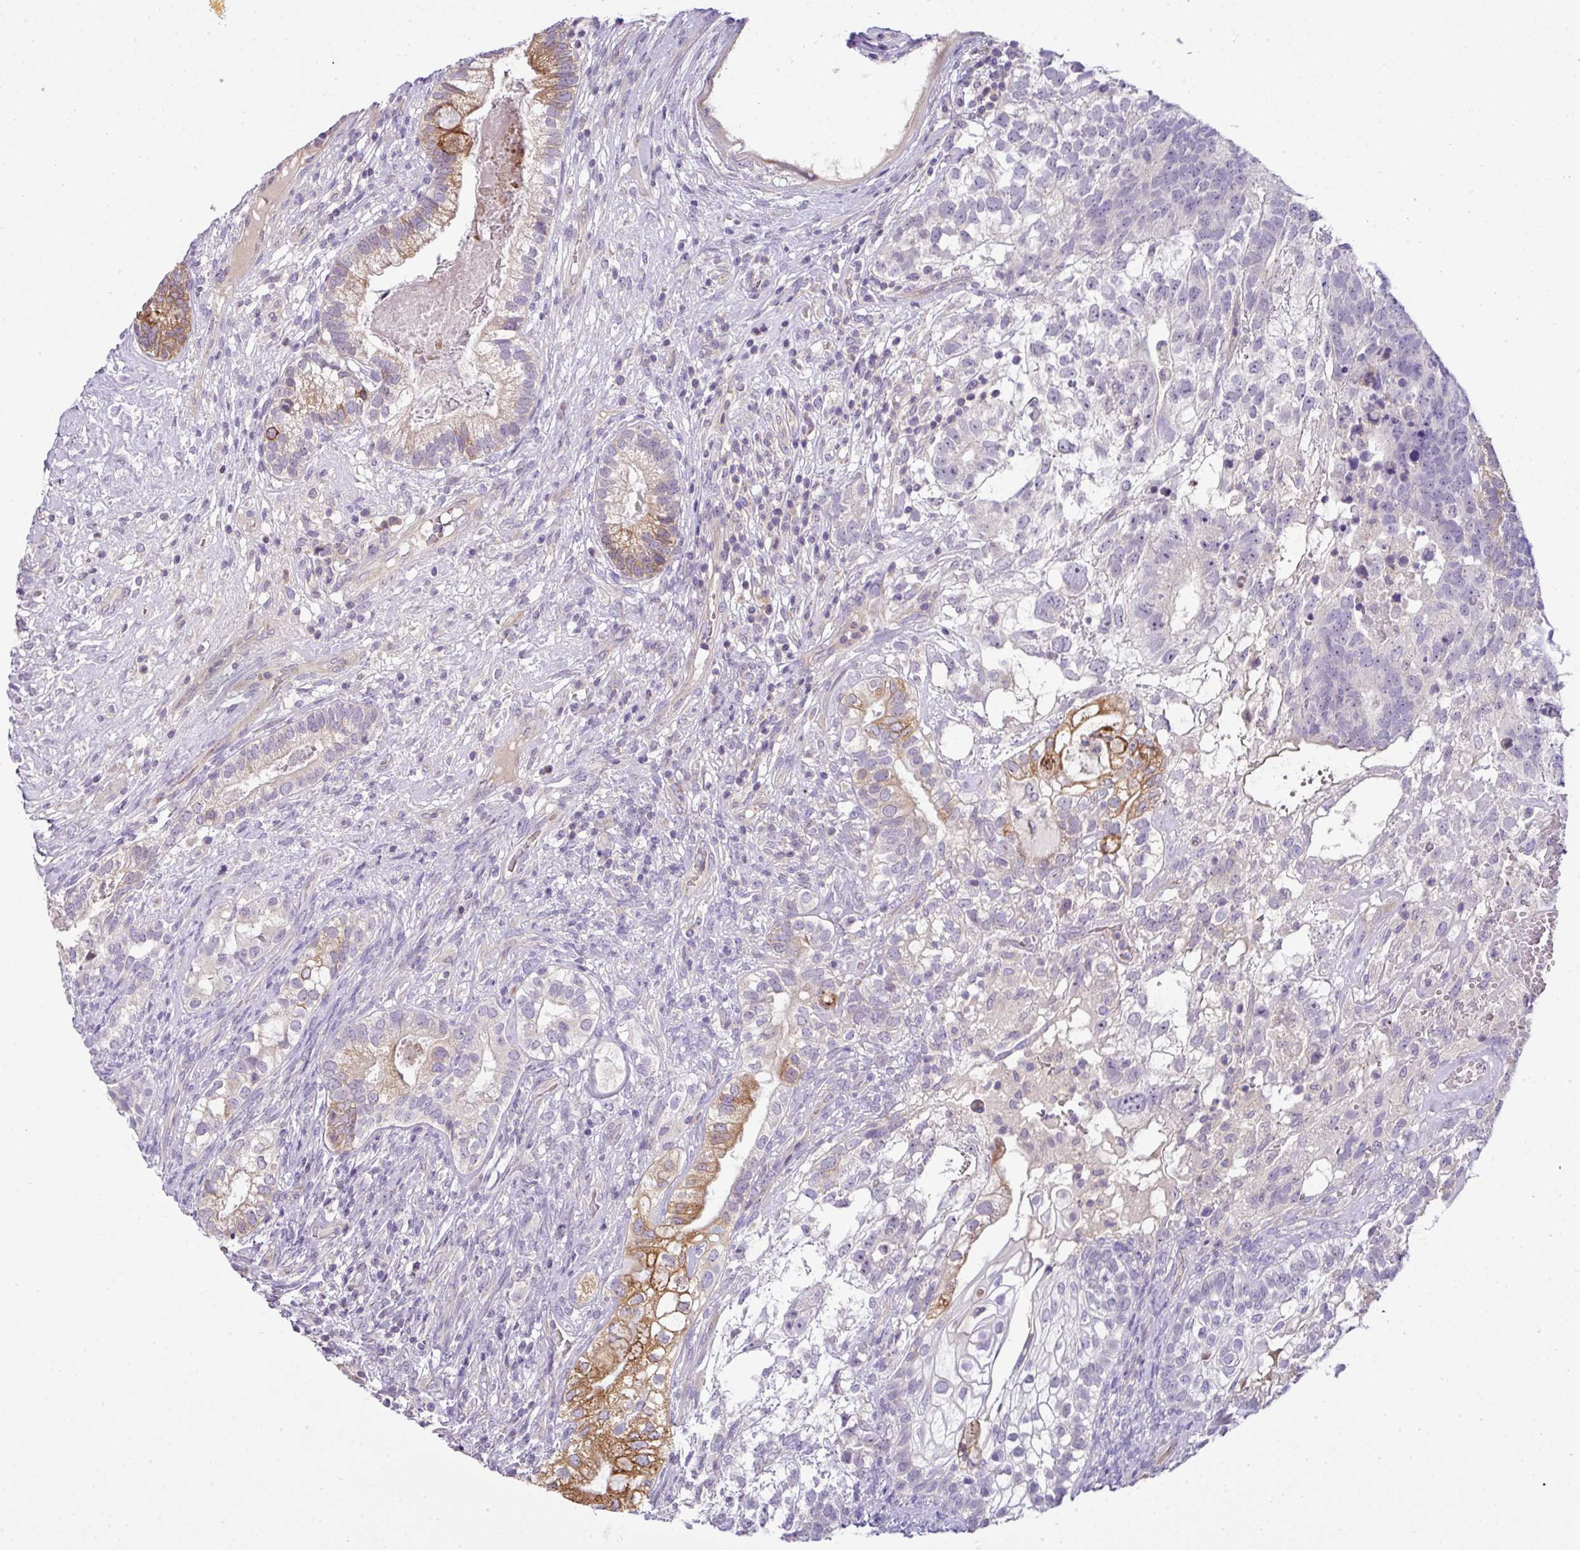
{"staining": {"intensity": "moderate", "quantity": "<25%", "location": "cytoplasmic/membranous"}, "tissue": "testis cancer", "cell_type": "Tumor cells", "image_type": "cancer", "snomed": [{"axis": "morphology", "description": "Seminoma, NOS"}, {"axis": "morphology", "description": "Carcinoma, Embryonal, NOS"}, {"axis": "topography", "description": "Testis"}], "caption": "Testis embryonal carcinoma stained for a protein (brown) displays moderate cytoplasmic/membranous positive positivity in about <25% of tumor cells.", "gene": "PIK3R5", "patient": {"sex": "male", "age": 41}}